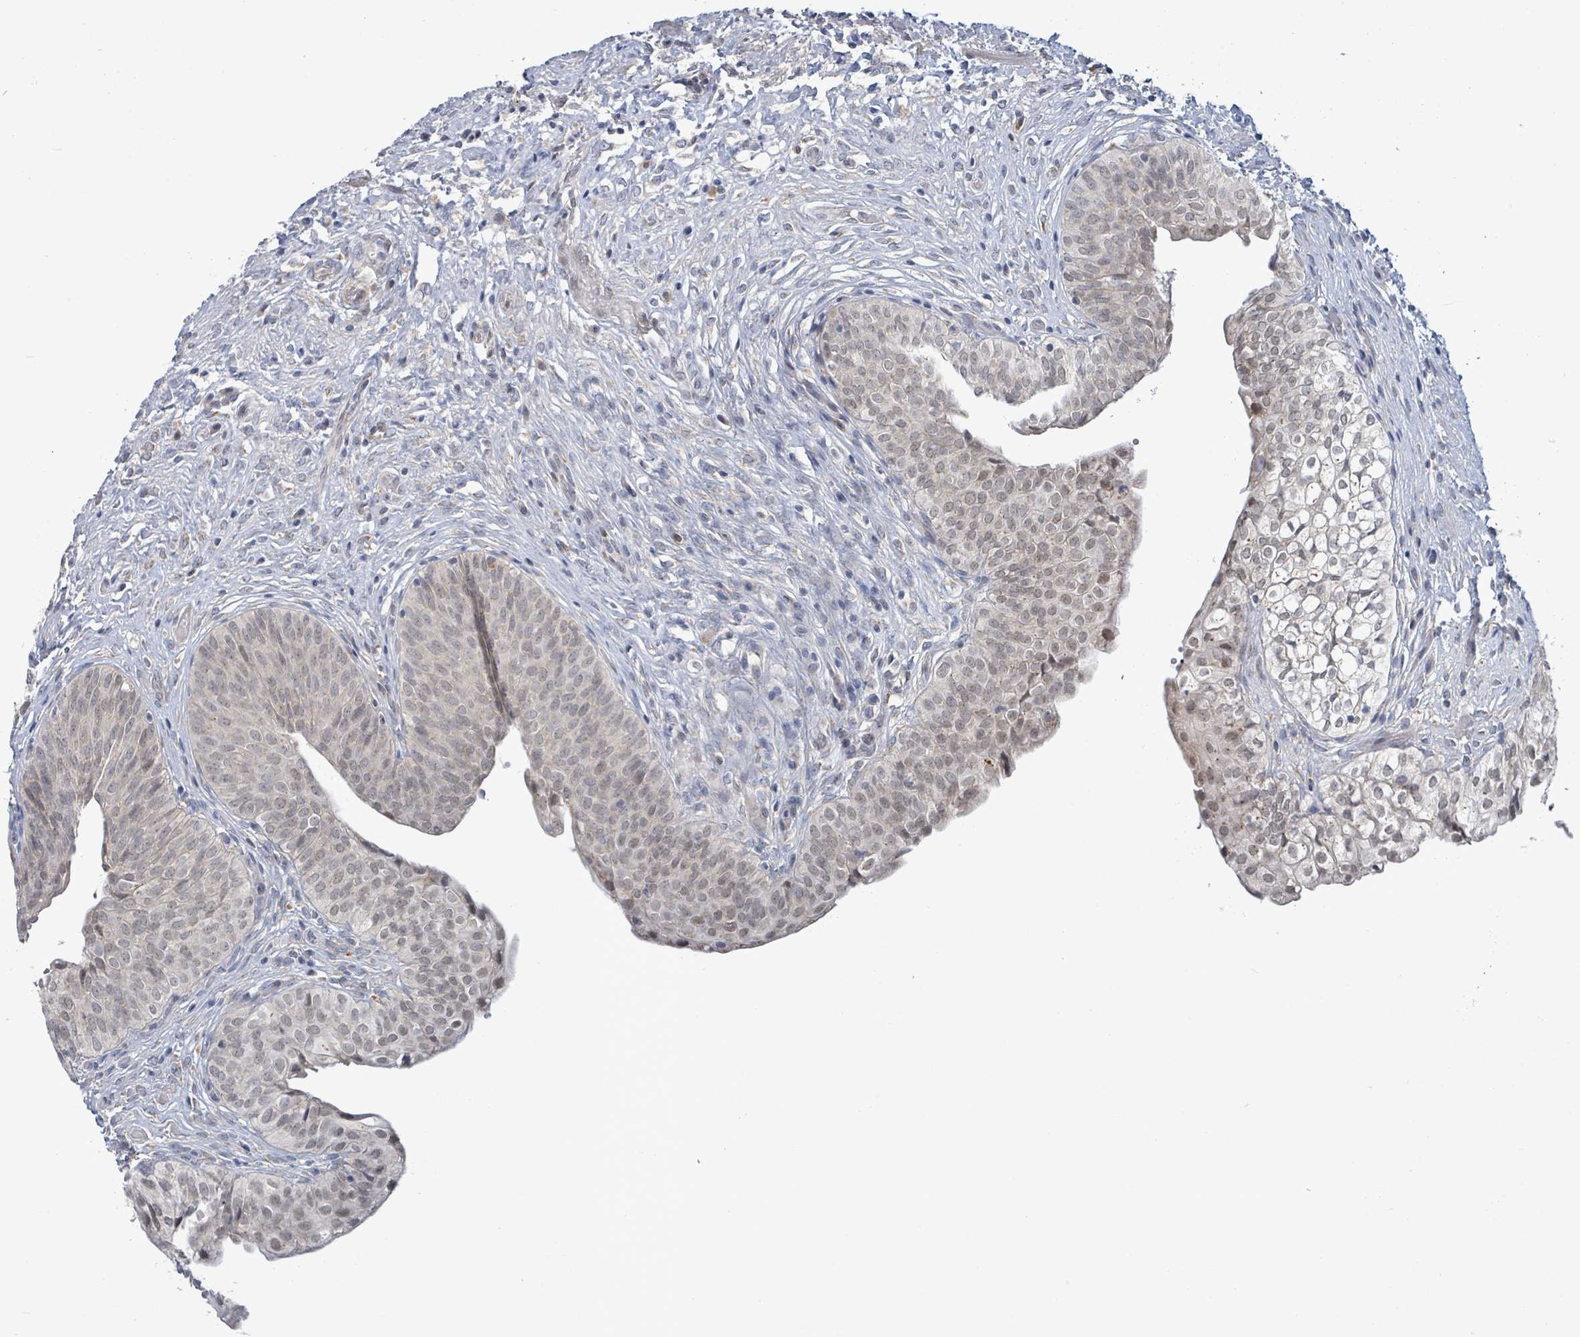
{"staining": {"intensity": "weak", "quantity": "25%-75%", "location": "nuclear"}, "tissue": "urinary bladder", "cell_type": "Urothelial cells", "image_type": "normal", "snomed": [{"axis": "morphology", "description": "Normal tissue, NOS"}, {"axis": "topography", "description": "Urinary bladder"}], "caption": "Immunohistochemical staining of unremarkable urinary bladder displays weak nuclear protein staining in approximately 25%-75% of urothelial cells. (IHC, brightfield microscopy, high magnification).", "gene": "ZFPM1", "patient": {"sex": "male", "age": 55}}